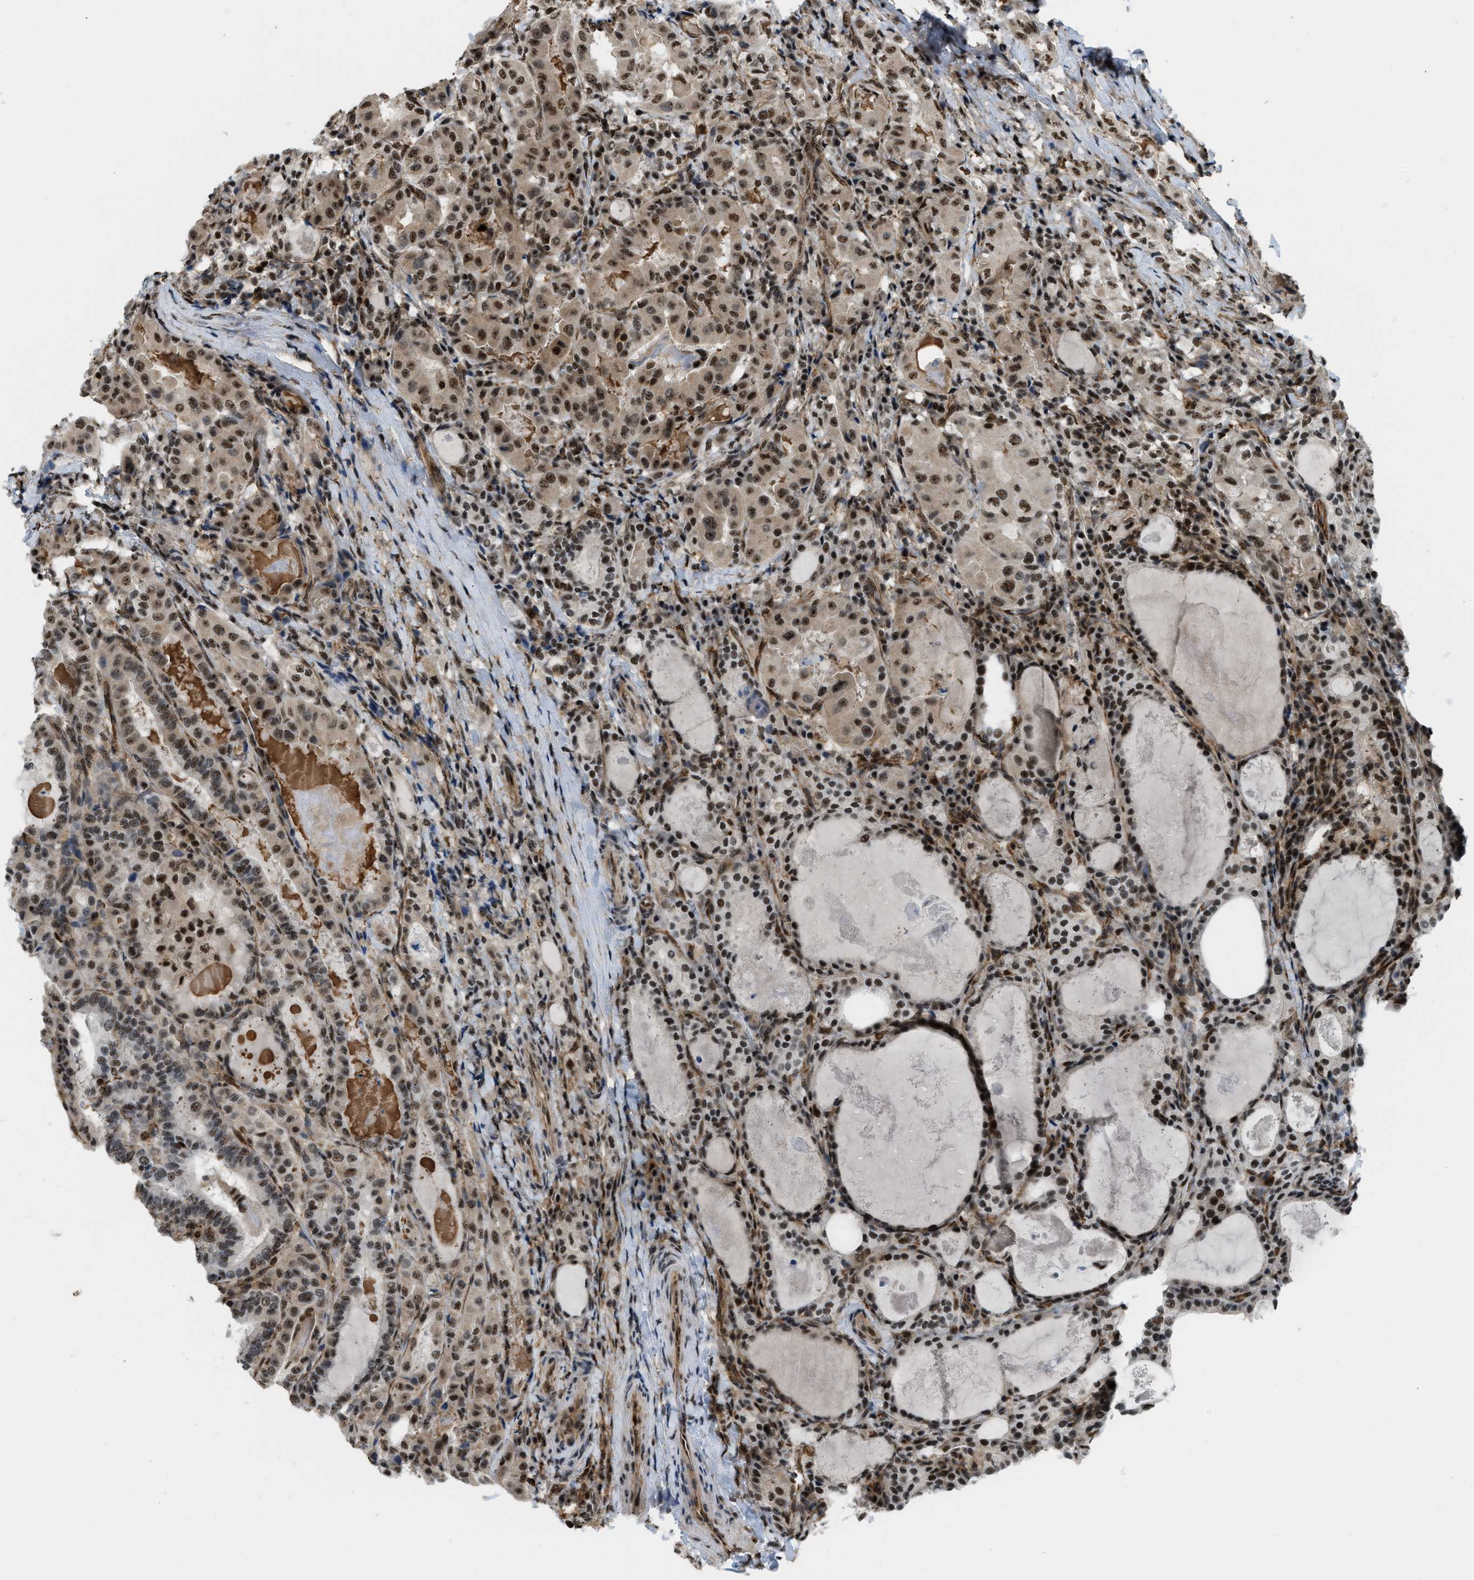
{"staining": {"intensity": "moderate", "quantity": ">75%", "location": "nuclear"}, "tissue": "thyroid cancer", "cell_type": "Tumor cells", "image_type": "cancer", "snomed": [{"axis": "morphology", "description": "Papillary adenocarcinoma, NOS"}, {"axis": "topography", "description": "Thyroid gland"}], "caption": "Human papillary adenocarcinoma (thyroid) stained for a protein (brown) exhibits moderate nuclear positive expression in about >75% of tumor cells.", "gene": "E2F1", "patient": {"sex": "female", "age": 42}}